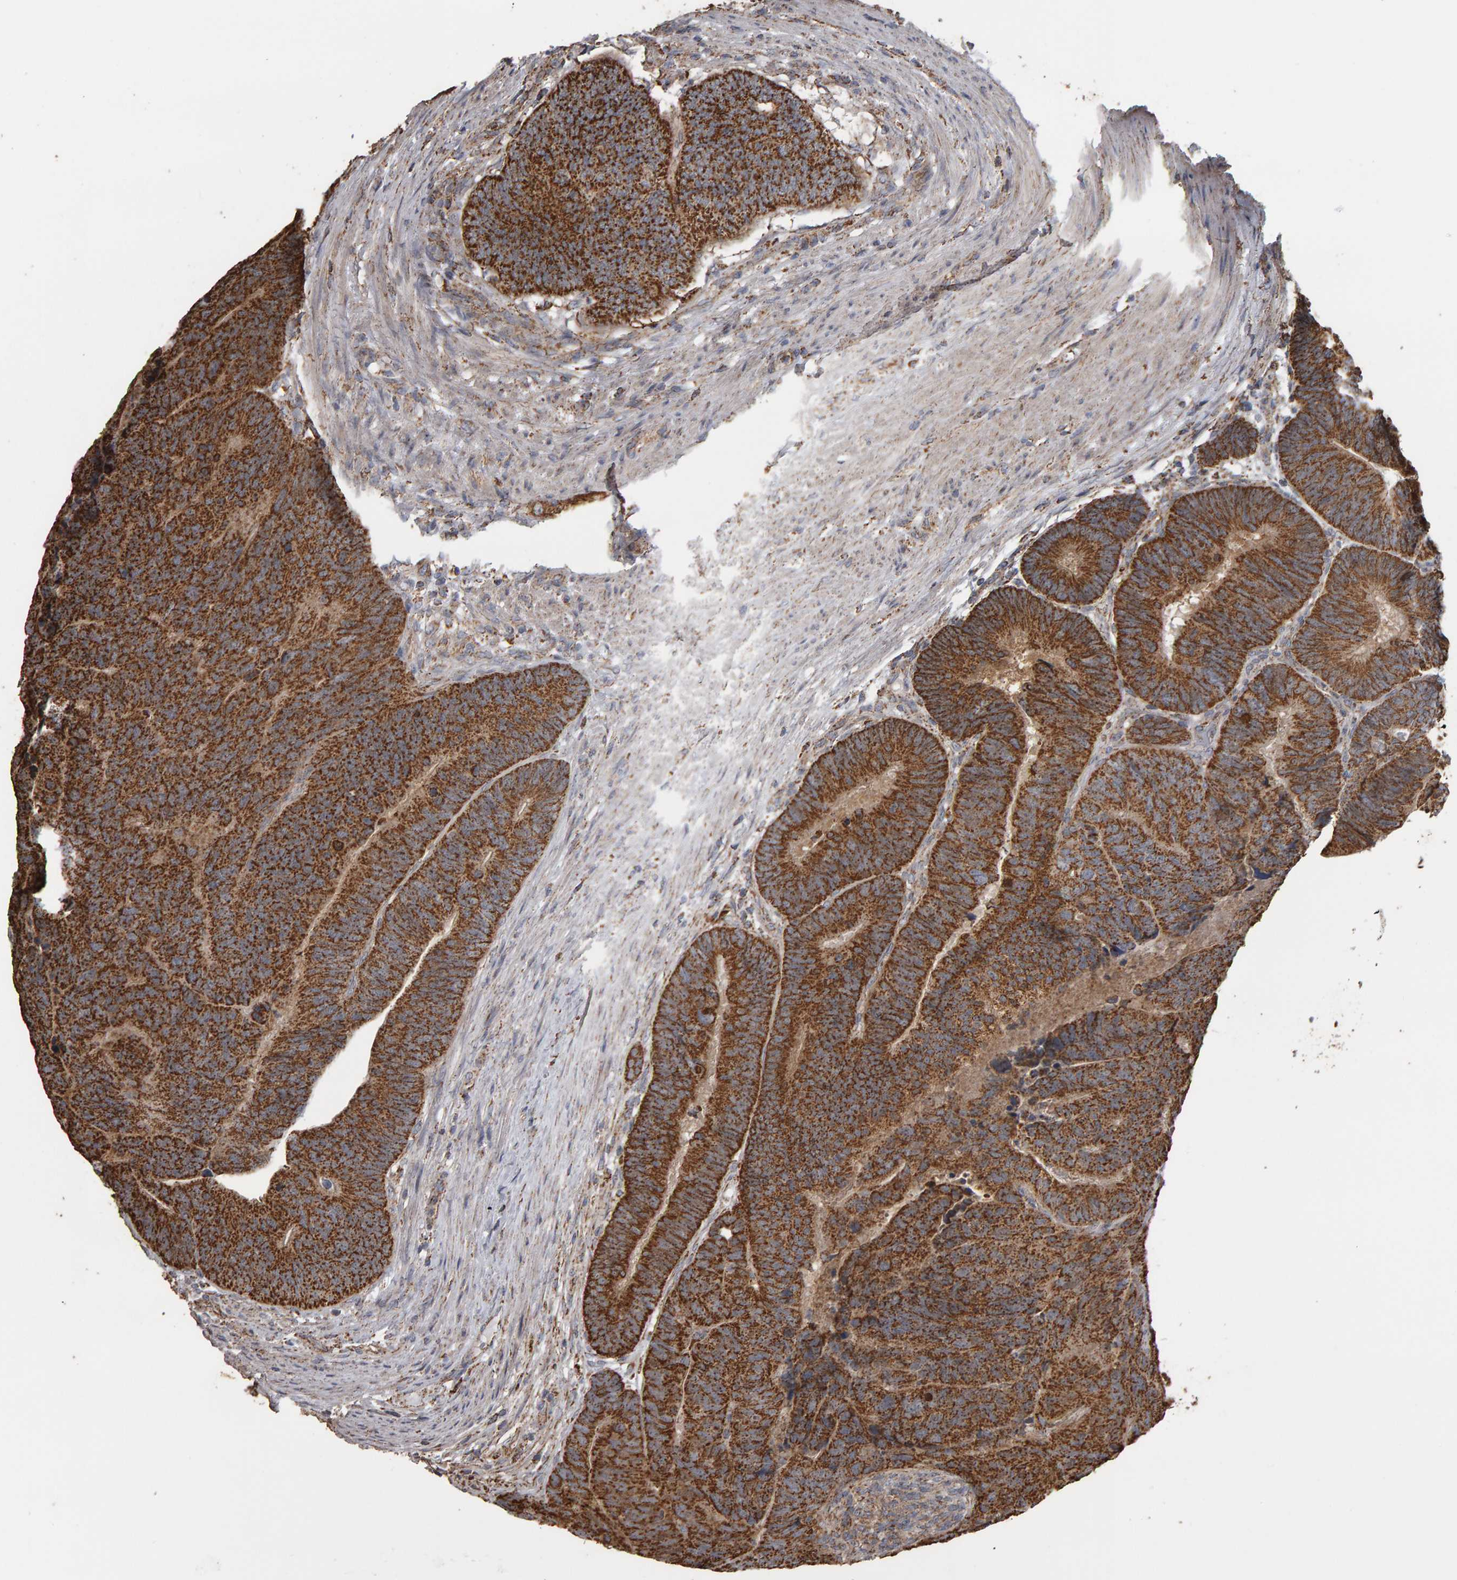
{"staining": {"intensity": "moderate", "quantity": ">75%", "location": "cytoplasmic/membranous"}, "tissue": "colorectal cancer", "cell_type": "Tumor cells", "image_type": "cancer", "snomed": [{"axis": "morphology", "description": "Adenocarcinoma, NOS"}, {"axis": "topography", "description": "Colon"}], "caption": "Colorectal cancer stained with immunohistochemistry displays moderate cytoplasmic/membranous staining in approximately >75% of tumor cells.", "gene": "TOM1L1", "patient": {"sex": "female", "age": 67}}